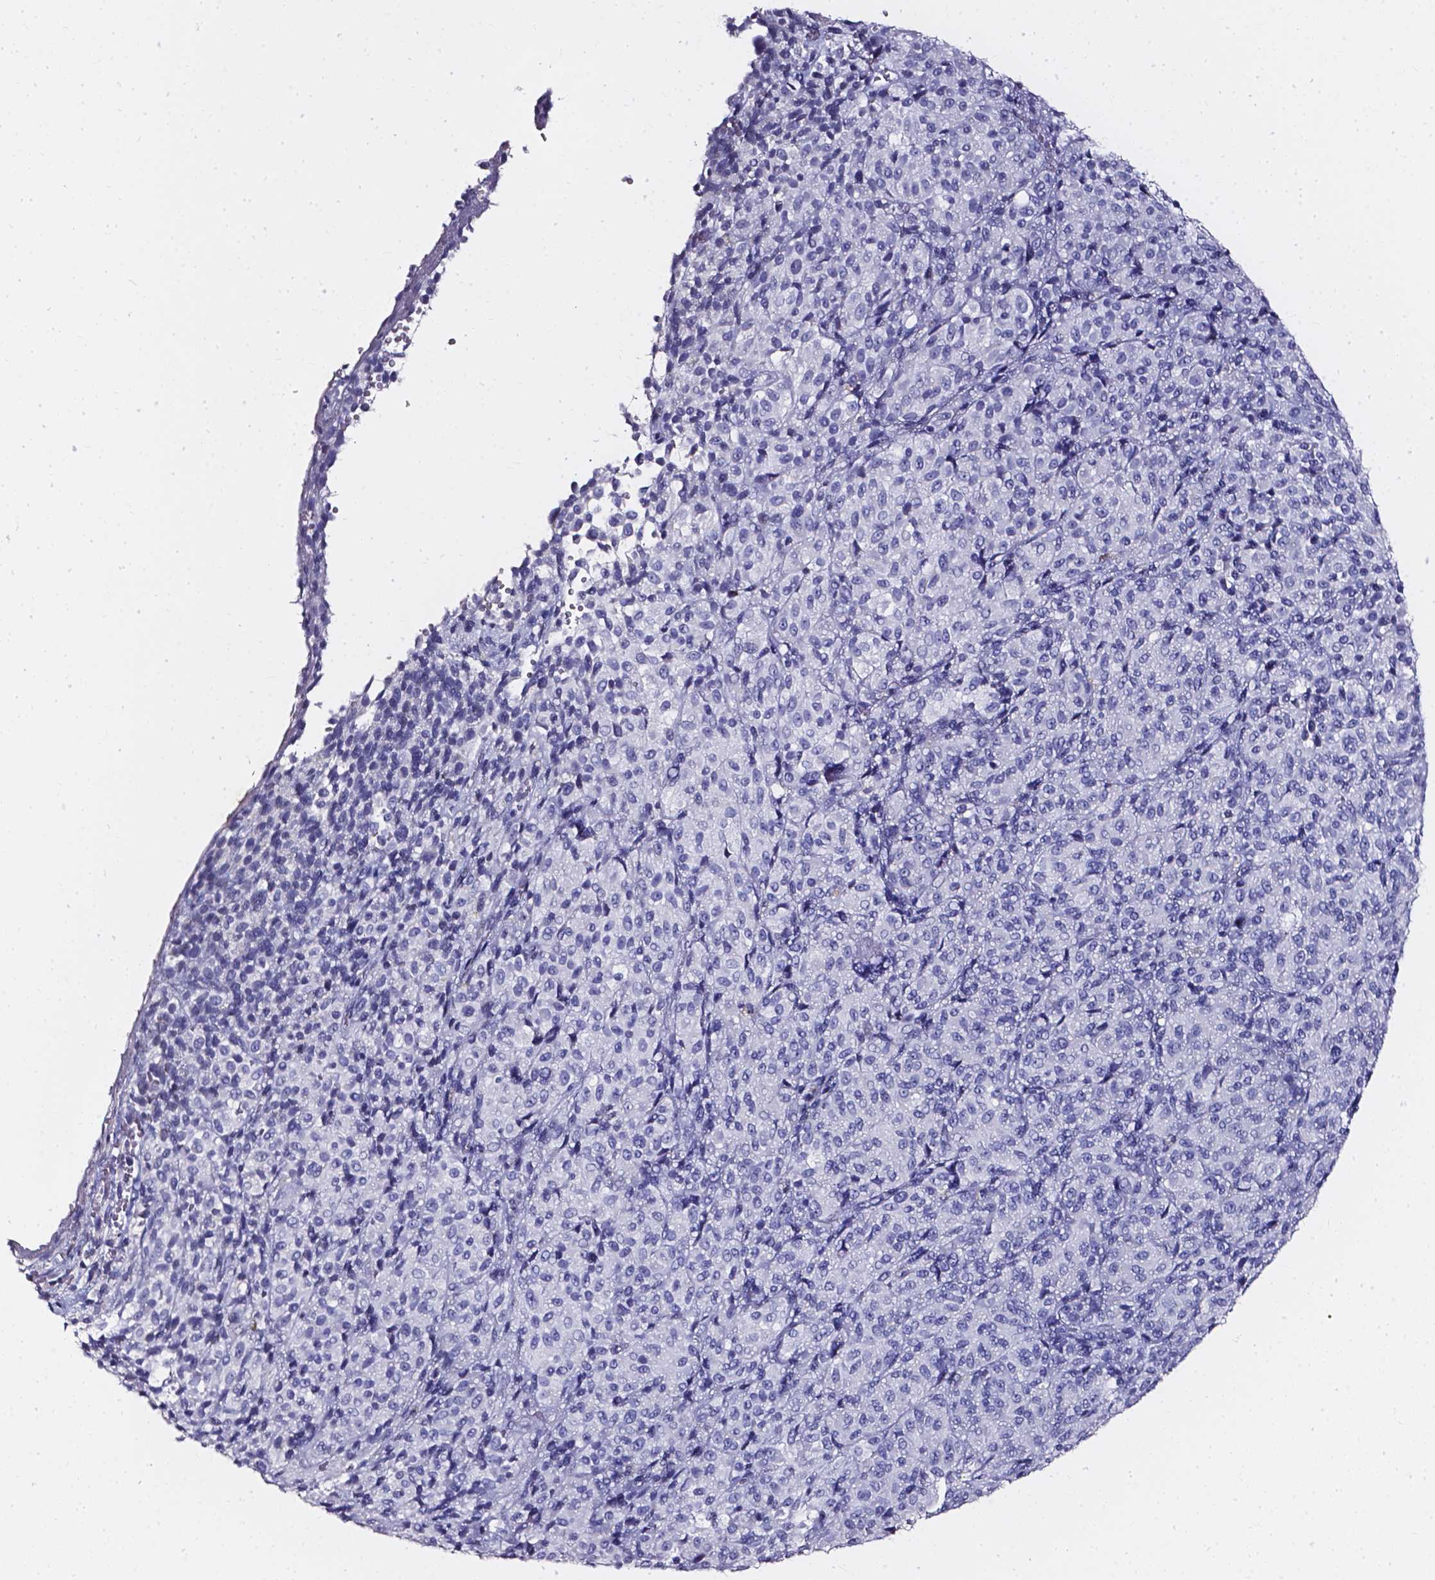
{"staining": {"intensity": "negative", "quantity": "none", "location": "none"}, "tissue": "melanoma", "cell_type": "Tumor cells", "image_type": "cancer", "snomed": [{"axis": "morphology", "description": "Malignant melanoma, Metastatic site"}, {"axis": "topography", "description": "Brain"}], "caption": "There is no significant expression in tumor cells of malignant melanoma (metastatic site).", "gene": "AKR1B10", "patient": {"sex": "female", "age": 56}}